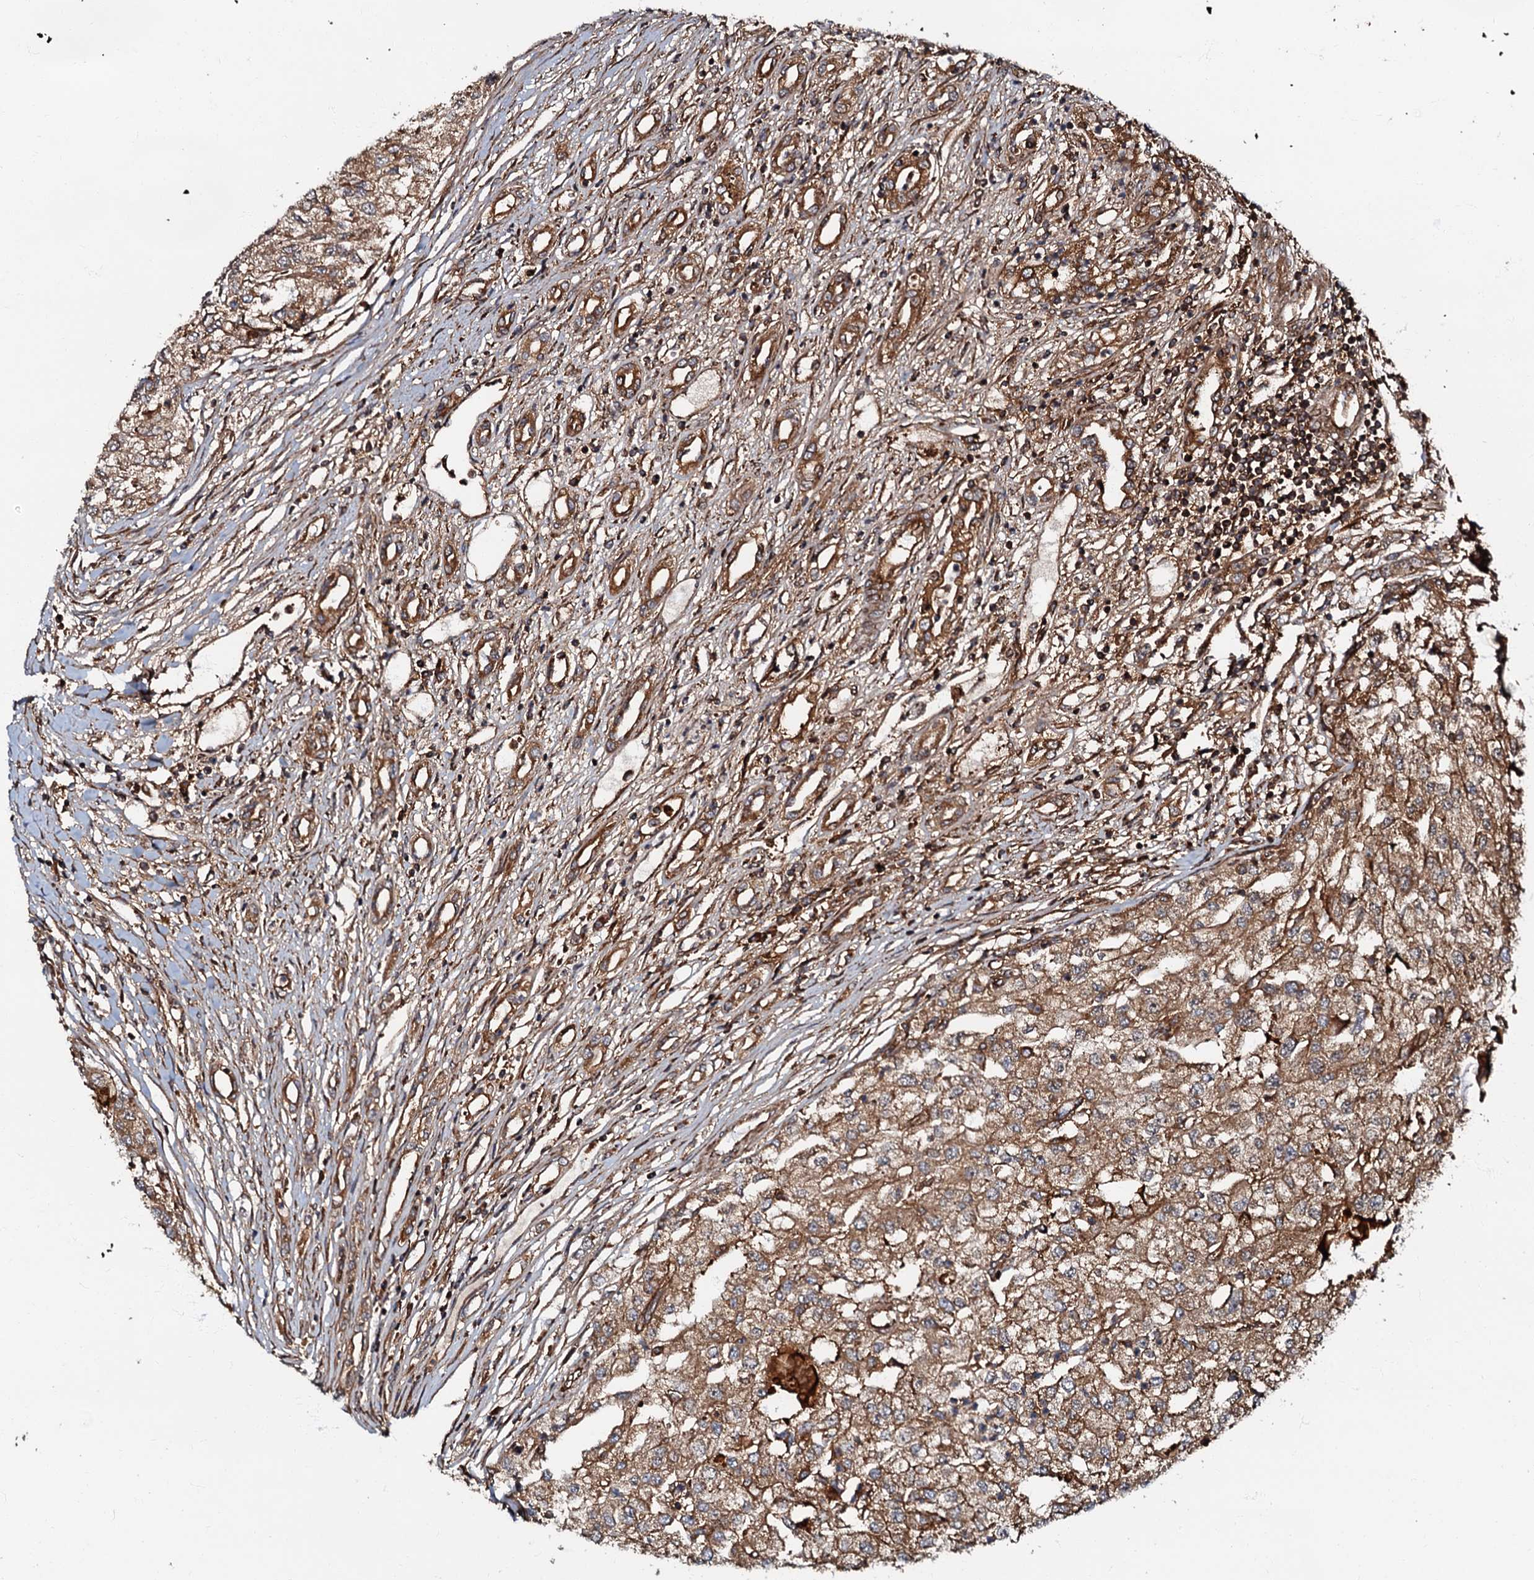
{"staining": {"intensity": "moderate", "quantity": ">75%", "location": "cytoplasmic/membranous"}, "tissue": "renal cancer", "cell_type": "Tumor cells", "image_type": "cancer", "snomed": [{"axis": "morphology", "description": "Adenocarcinoma, NOS"}, {"axis": "topography", "description": "Kidney"}], "caption": "Renal cancer stained for a protein (brown) reveals moderate cytoplasmic/membranous positive positivity in about >75% of tumor cells.", "gene": "BLOC1S6", "patient": {"sex": "female", "age": 54}}